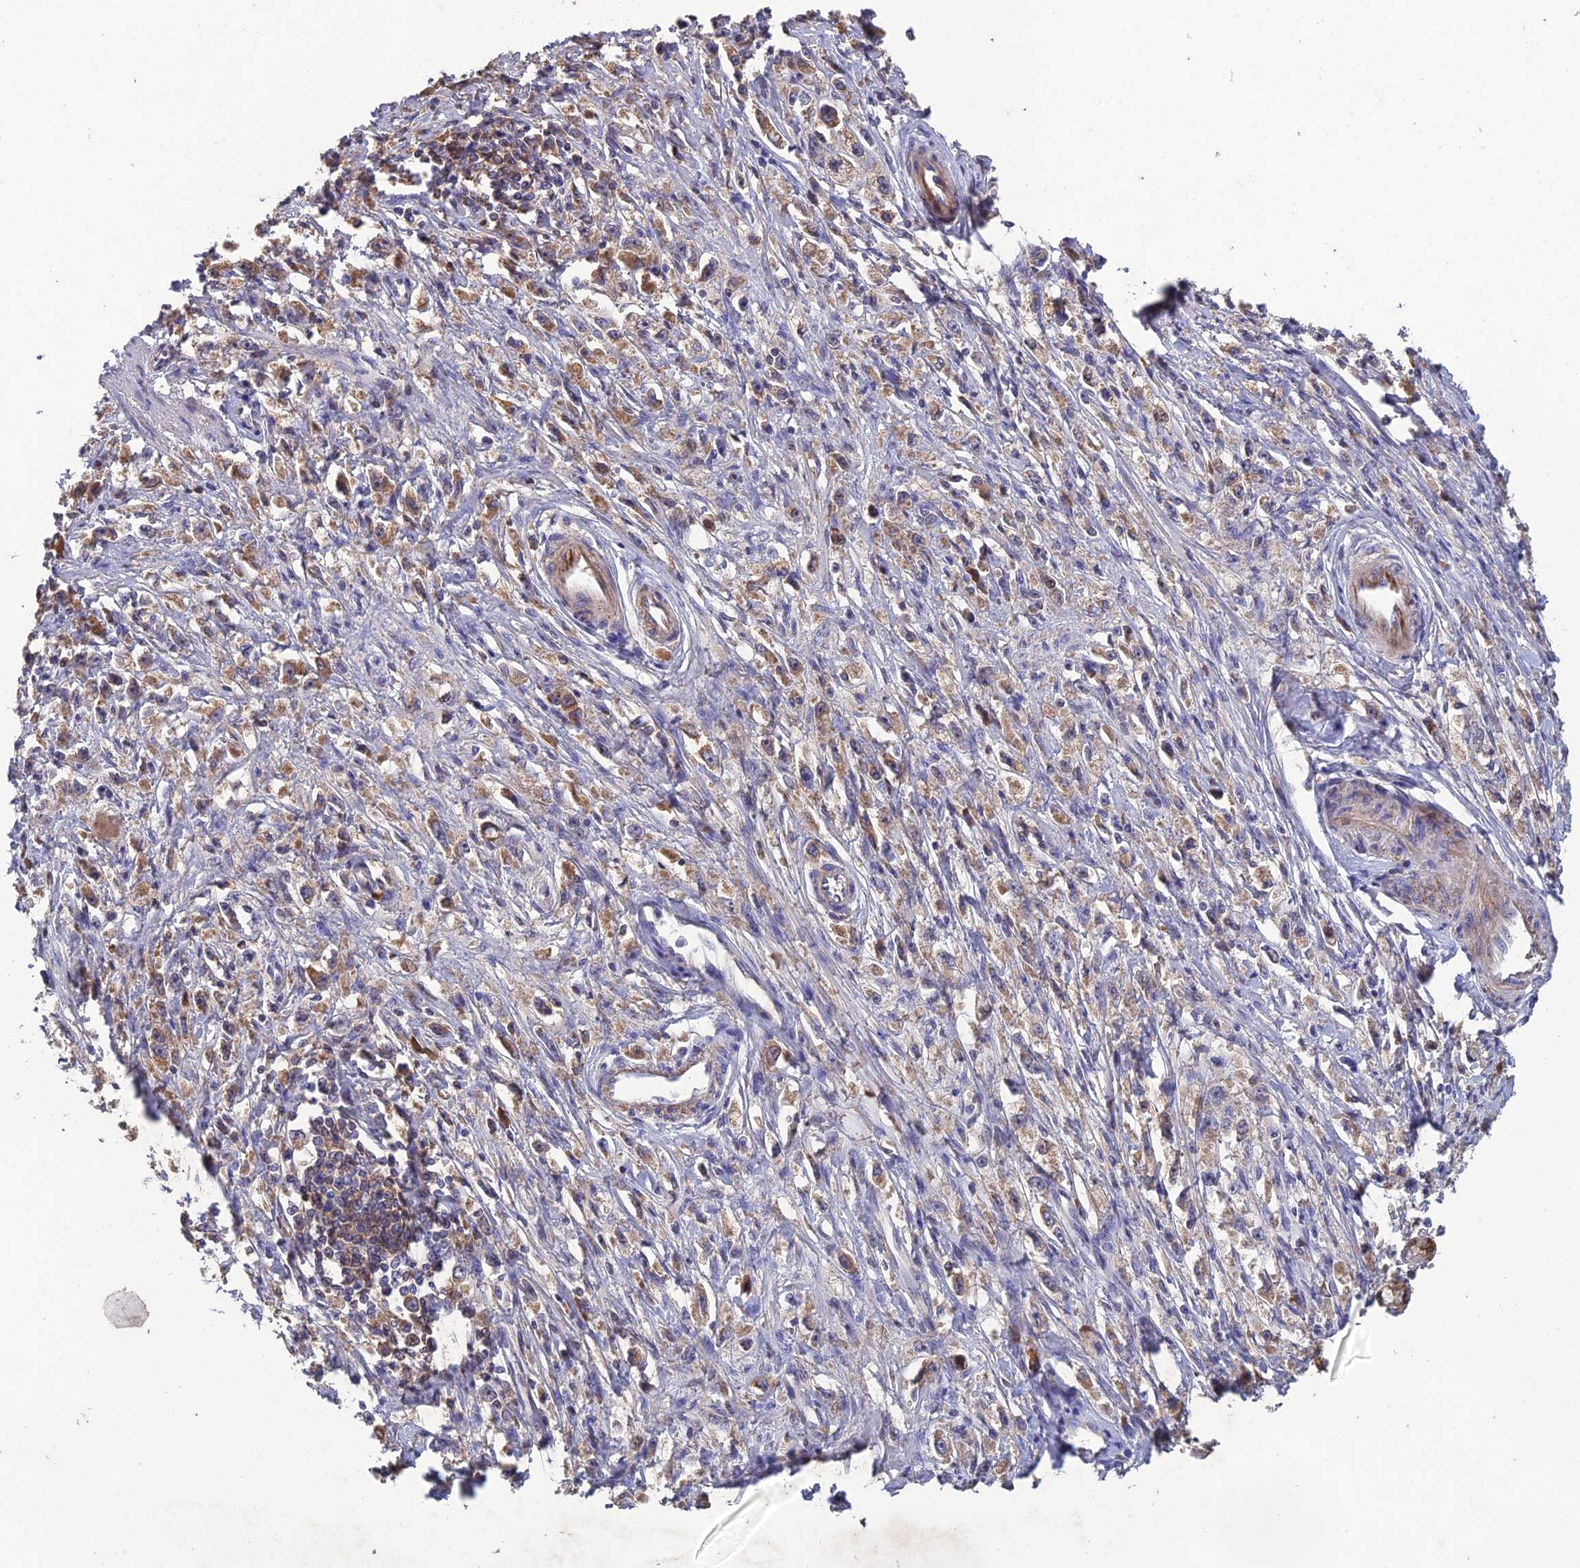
{"staining": {"intensity": "weak", "quantity": "25%-75%", "location": "cytoplasmic/membranous"}, "tissue": "stomach cancer", "cell_type": "Tumor cells", "image_type": "cancer", "snomed": [{"axis": "morphology", "description": "Adenocarcinoma, NOS"}, {"axis": "topography", "description": "Stomach"}], "caption": "A micrograph showing weak cytoplasmic/membranous positivity in approximately 25%-75% of tumor cells in stomach adenocarcinoma, as visualized by brown immunohistochemical staining.", "gene": "SLC39A13", "patient": {"sex": "female", "age": 59}}